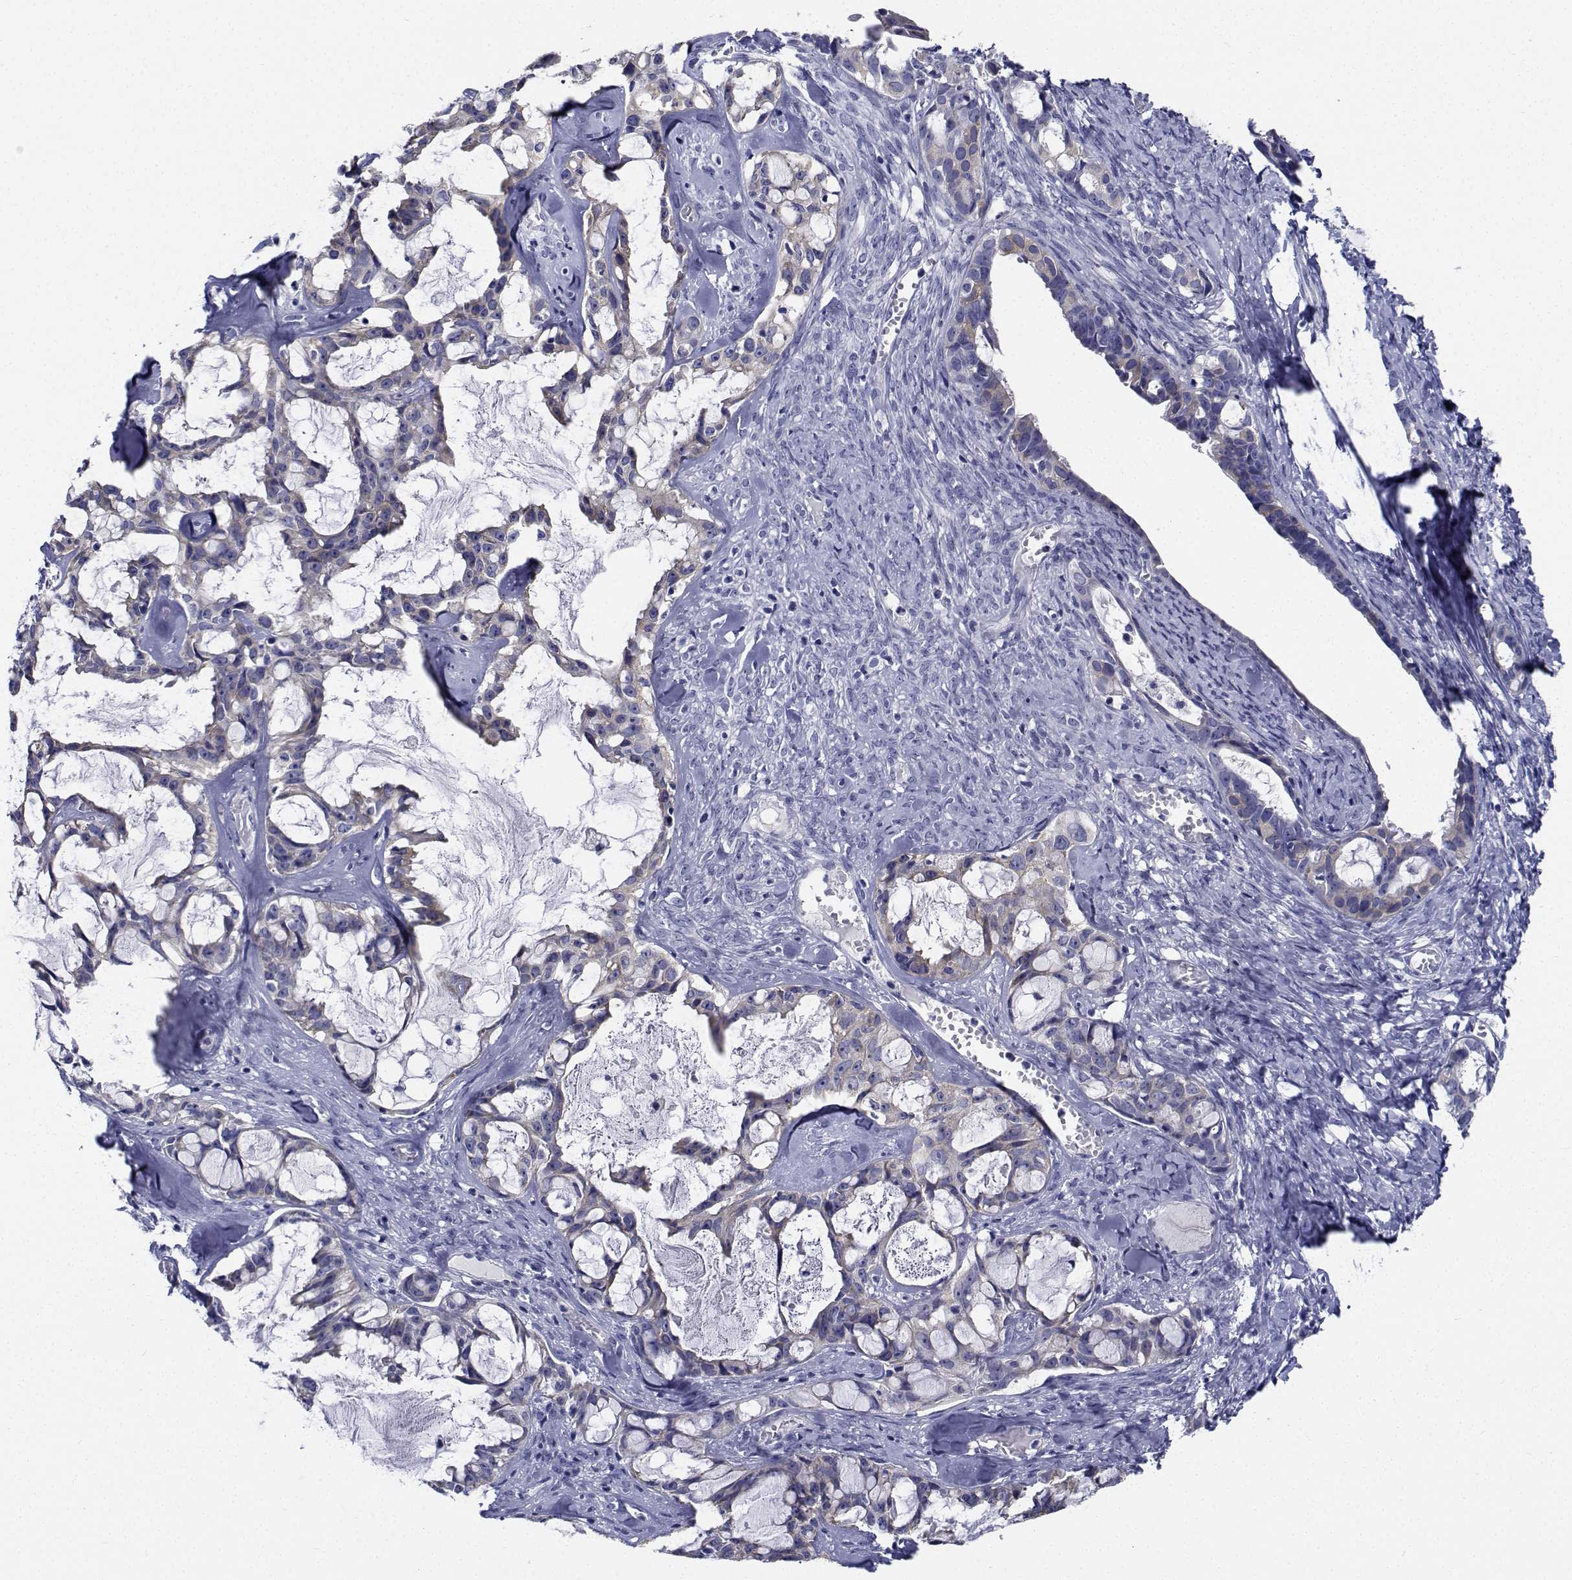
{"staining": {"intensity": "negative", "quantity": "none", "location": "none"}, "tissue": "ovarian cancer", "cell_type": "Tumor cells", "image_type": "cancer", "snomed": [{"axis": "morphology", "description": "Cystadenocarcinoma, serous, NOS"}, {"axis": "topography", "description": "Ovary"}], "caption": "Immunohistochemistry histopathology image of neoplastic tissue: human ovarian cancer (serous cystadenocarcinoma) stained with DAB (3,3'-diaminobenzidine) reveals no significant protein expression in tumor cells.", "gene": "CDHR3", "patient": {"sex": "female", "age": 69}}